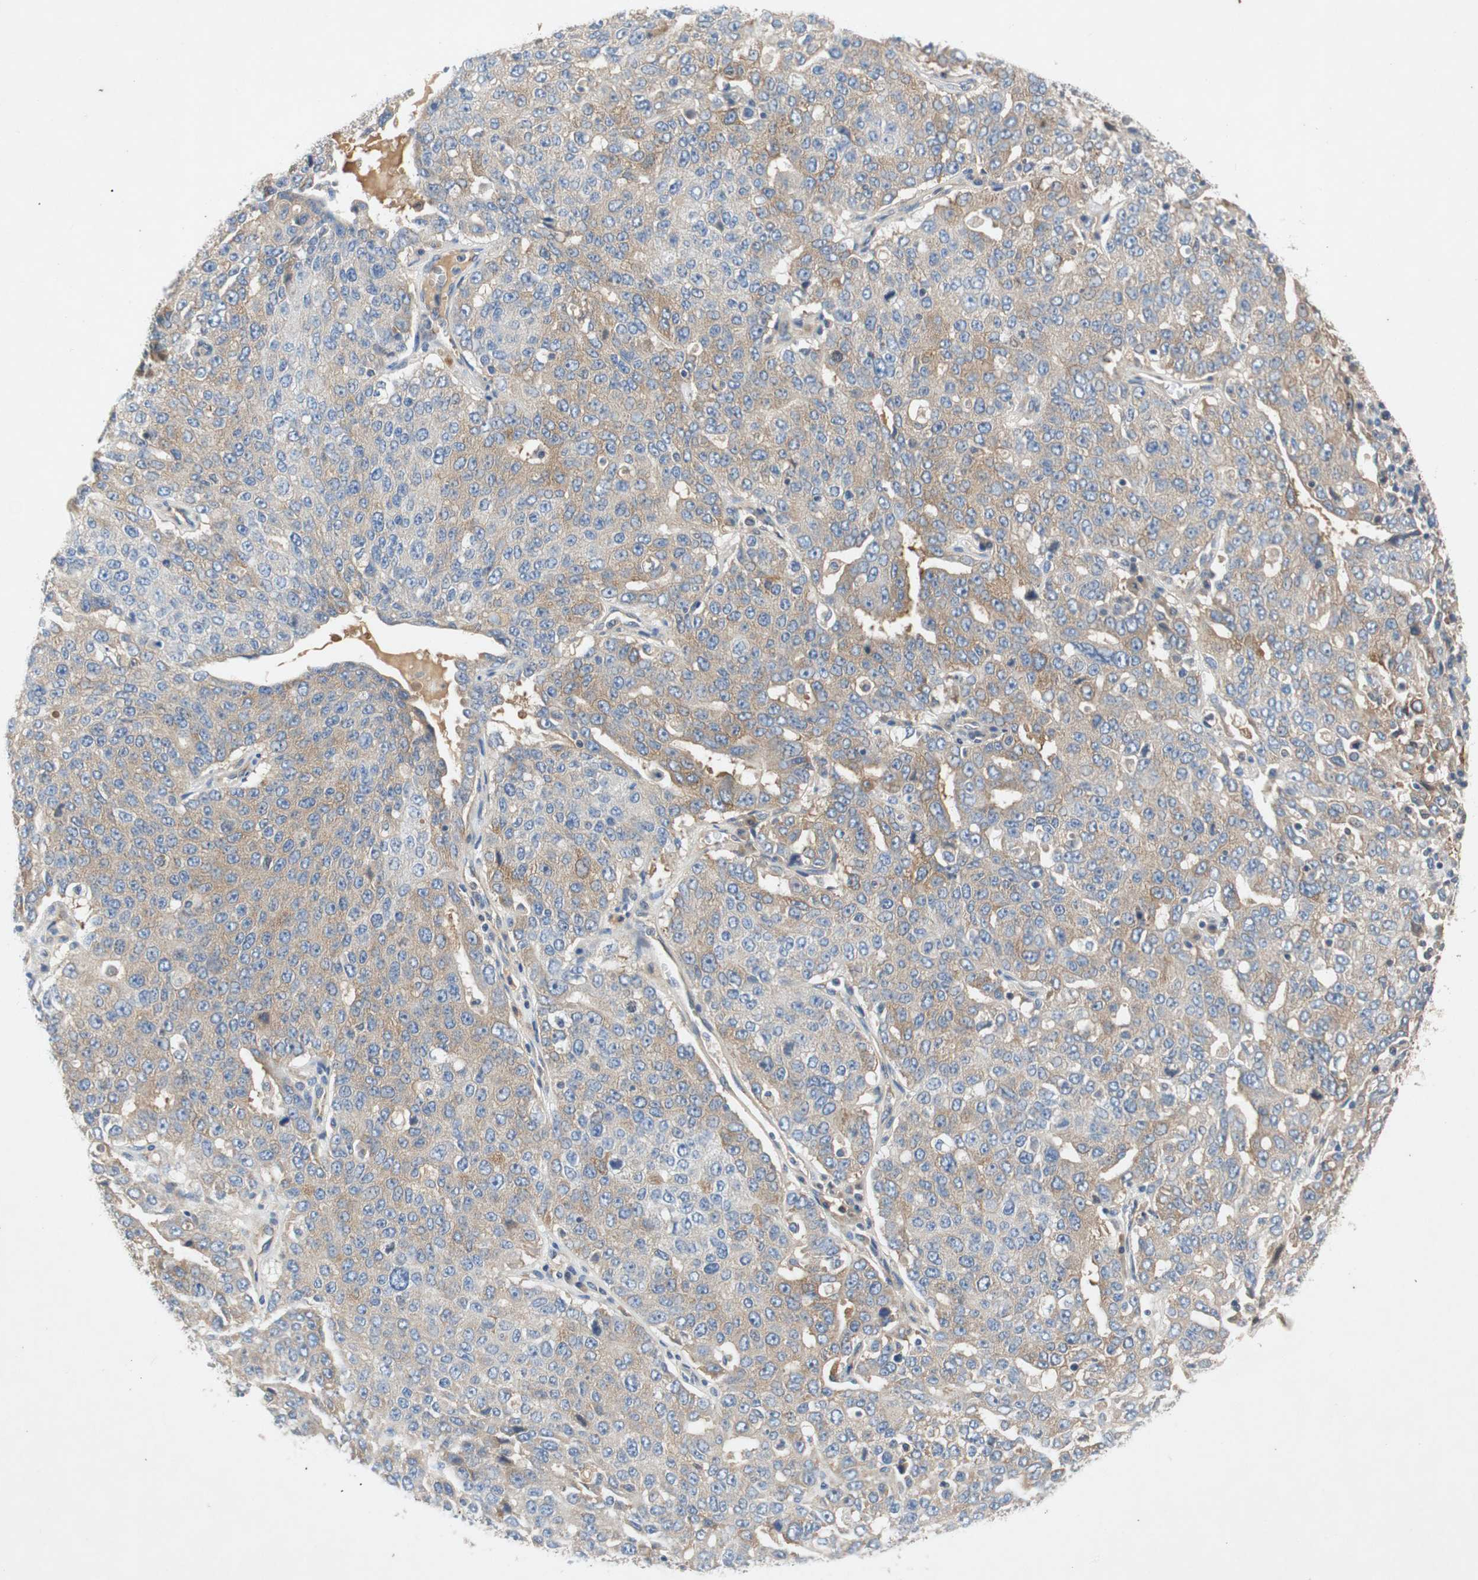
{"staining": {"intensity": "weak", "quantity": "25%-75%", "location": "cytoplasmic/membranous"}, "tissue": "ovarian cancer", "cell_type": "Tumor cells", "image_type": "cancer", "snomed": [{"axis": "morphology", "description": "Carcinoma, endometroid"}, {"axis": "topography", "description": "Ovary"}], "caption": "Weak cytoplasmic/membranous staining for a protein is appreciated in approximately 25%-75% of tumor cells of ovarian cancer using immunohistochemistry (IHC).", "gene": "RELB", "patient": {"sex": "female", "age": 62}}